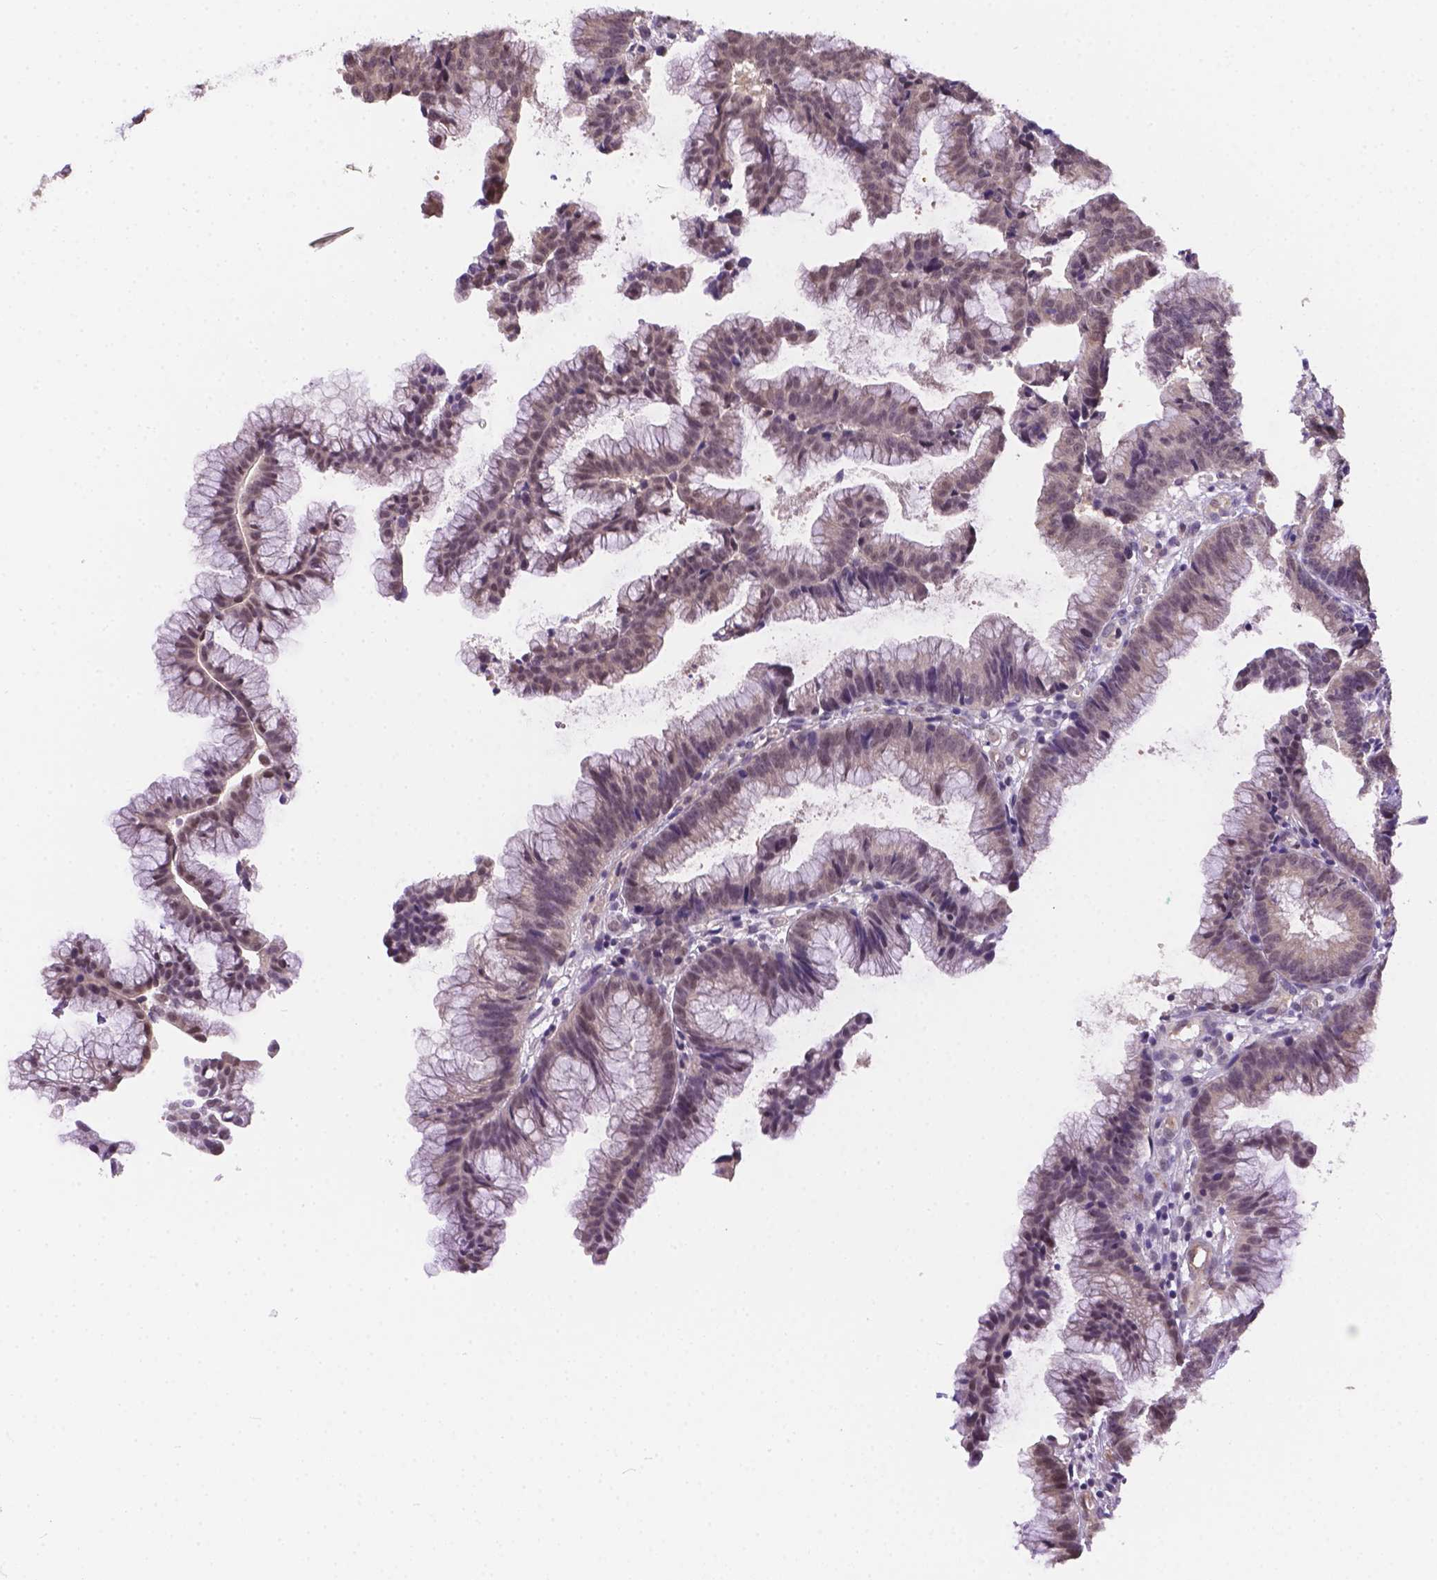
{"staining": {"intensity": "negative", "quantity": "none", "location": "none"}, "tissue": "colorectal cancer", "cell_type": "Tumor cells", "image_type": "cancer", "snomed": [{"axis": "morphology", "description": "Adenocarcinoma, NOS"}, {"axis": "topography", "description": "Colon"}], "caption": "Tumor cells are negative for brown protein staining in colorectal cancer. (Brightfield microscopy of DAB (3,3'-diaminobenzidine) IHC at high magnification).", "gene": "NXPE2", "patient": {"sex": "female", "age": 78}}